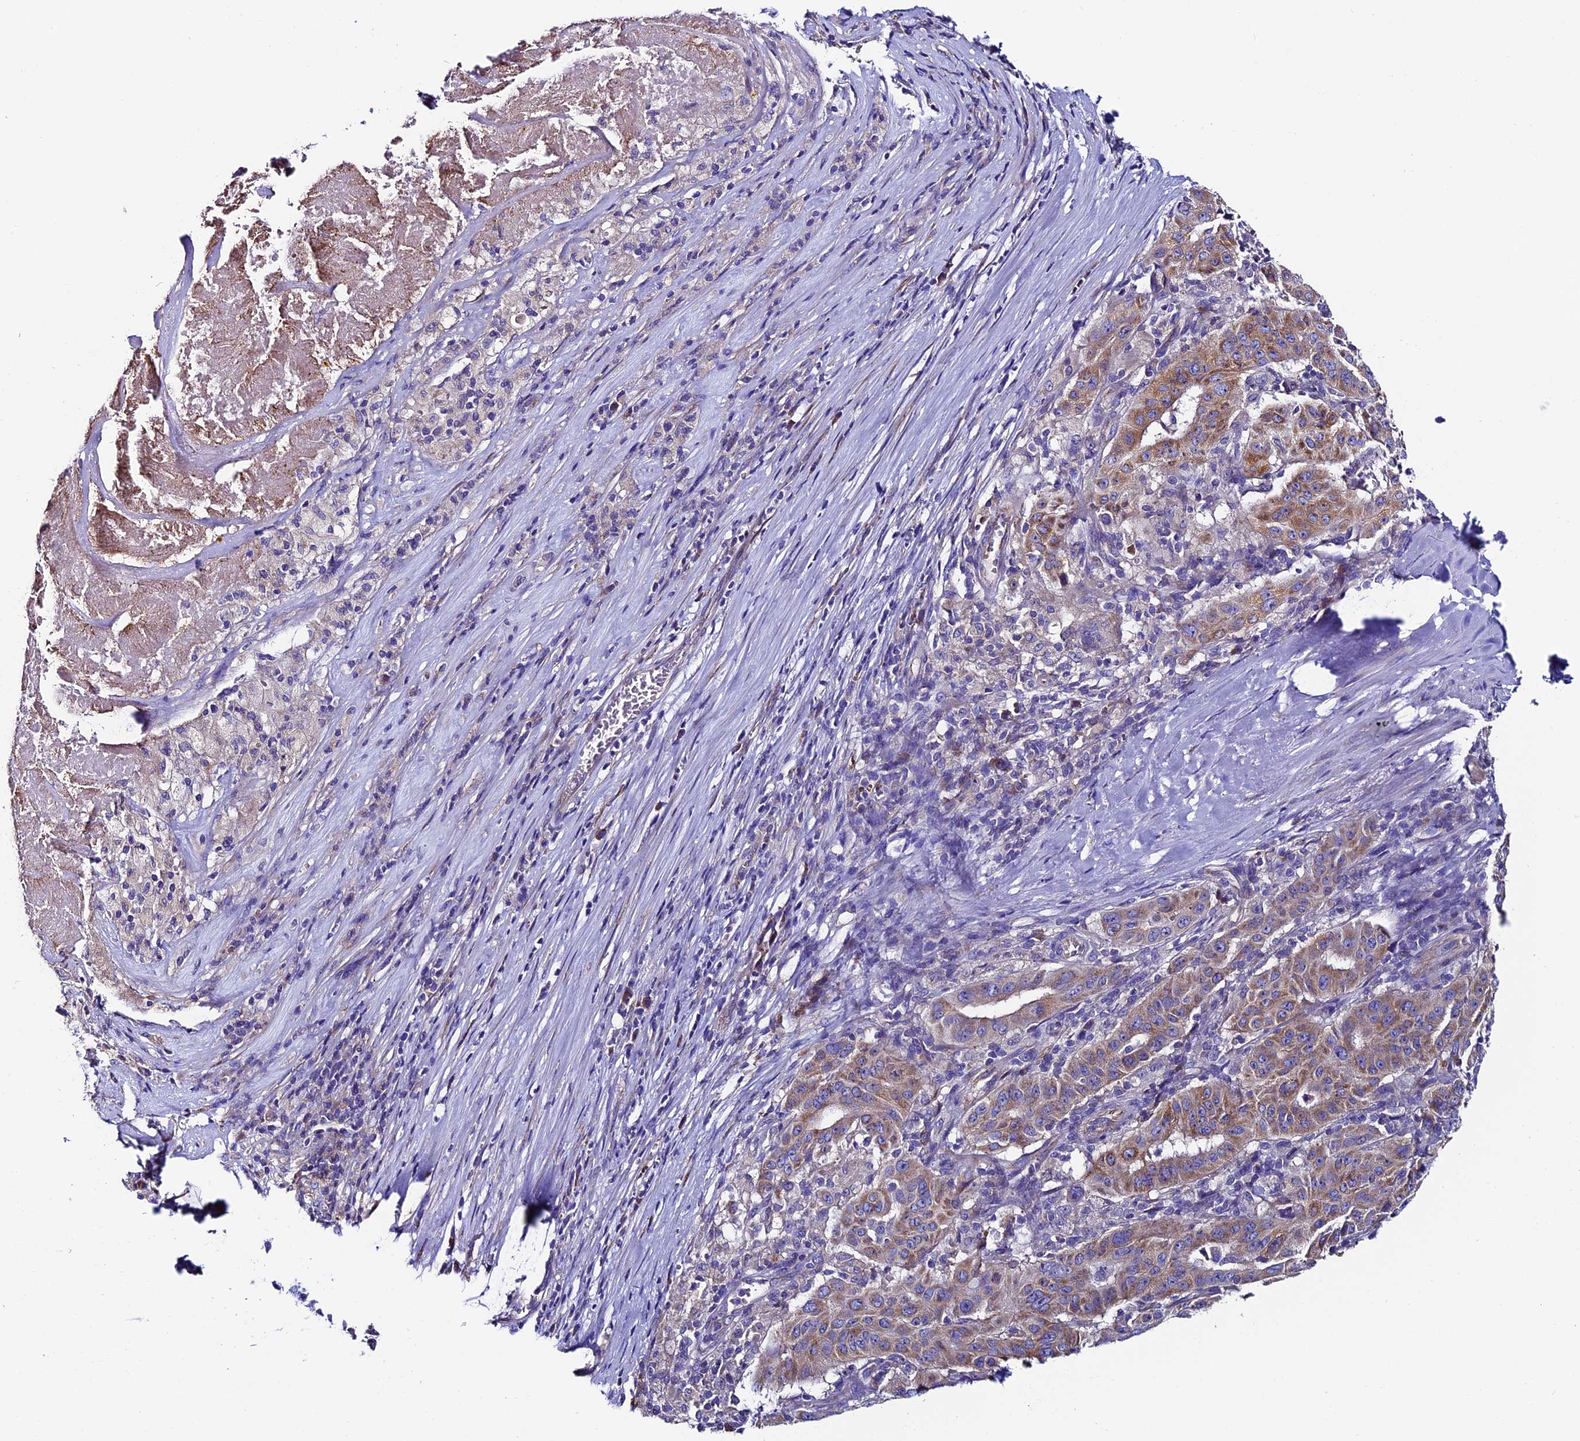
{"staining": {"intensity": "moderate", "quantity": ">75%", "location": "cytoplasmic/membranous"}, "tissue": "pancreatic cancer", "cell_type": "Tumor cells", "image_type": "cancer", "snomed": [{"axis": "morphology", "description": "Adenocarcinoma, NOS"}, {"axis": "topography", "description": "Pancreas"}], "caption": "Immunohistochemistry (IHC) image of human pancreatic adenocarcinoma stained for a protein (brown), which displays medium levels of moderate cytoplasmic/membranous positivity in approximately >75% of tumor cells.", "gene": "COMTD1", "patient": {"sex": "male", "age": 63}}